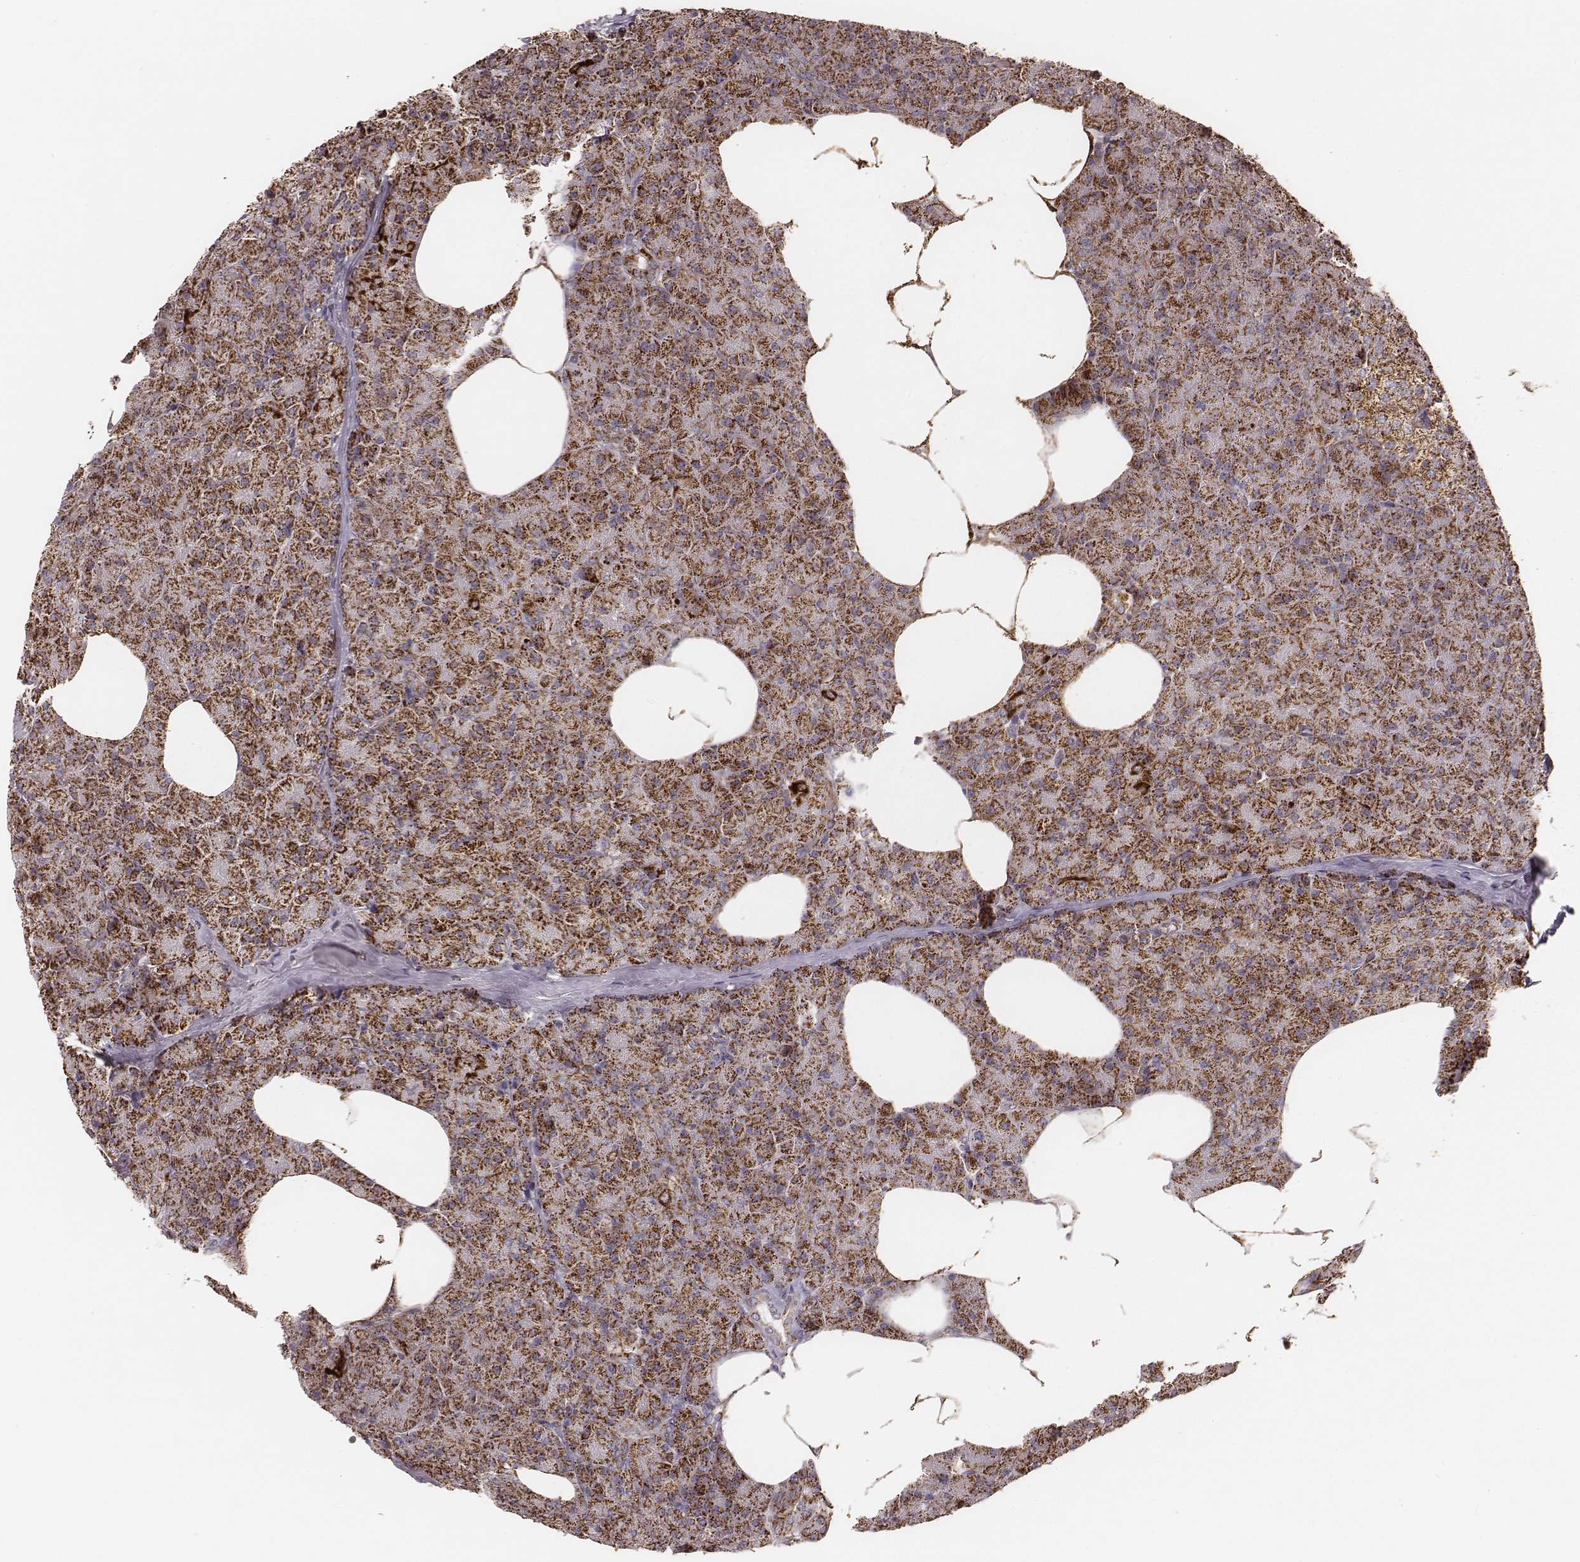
{"staining": {"intensity": "strong", "quantity": ">75%", "location": "cytoplasmic/membranous"}, "tissue": "pancreas", "cell_type": "Exocrine glandular cells", "image_type": "normal", "snomed": [{"axis": "morphology", "description": "Normal tissue, NOS"}, {"axis": "topography", "description": "Pancreas"}], "caption": "Immunohistochemistry image of unremarkable pancreas: human pancreas stained using immunohistochemistry (IHC) displays high levels of strong protein expression localized specifically in the cytoplasmic/membranous of exocrine glandular cells, appearing as a cytoplasmic/membranous brown color.", "gene": "CS", "patient": {"sex": "female", "age": 45}}